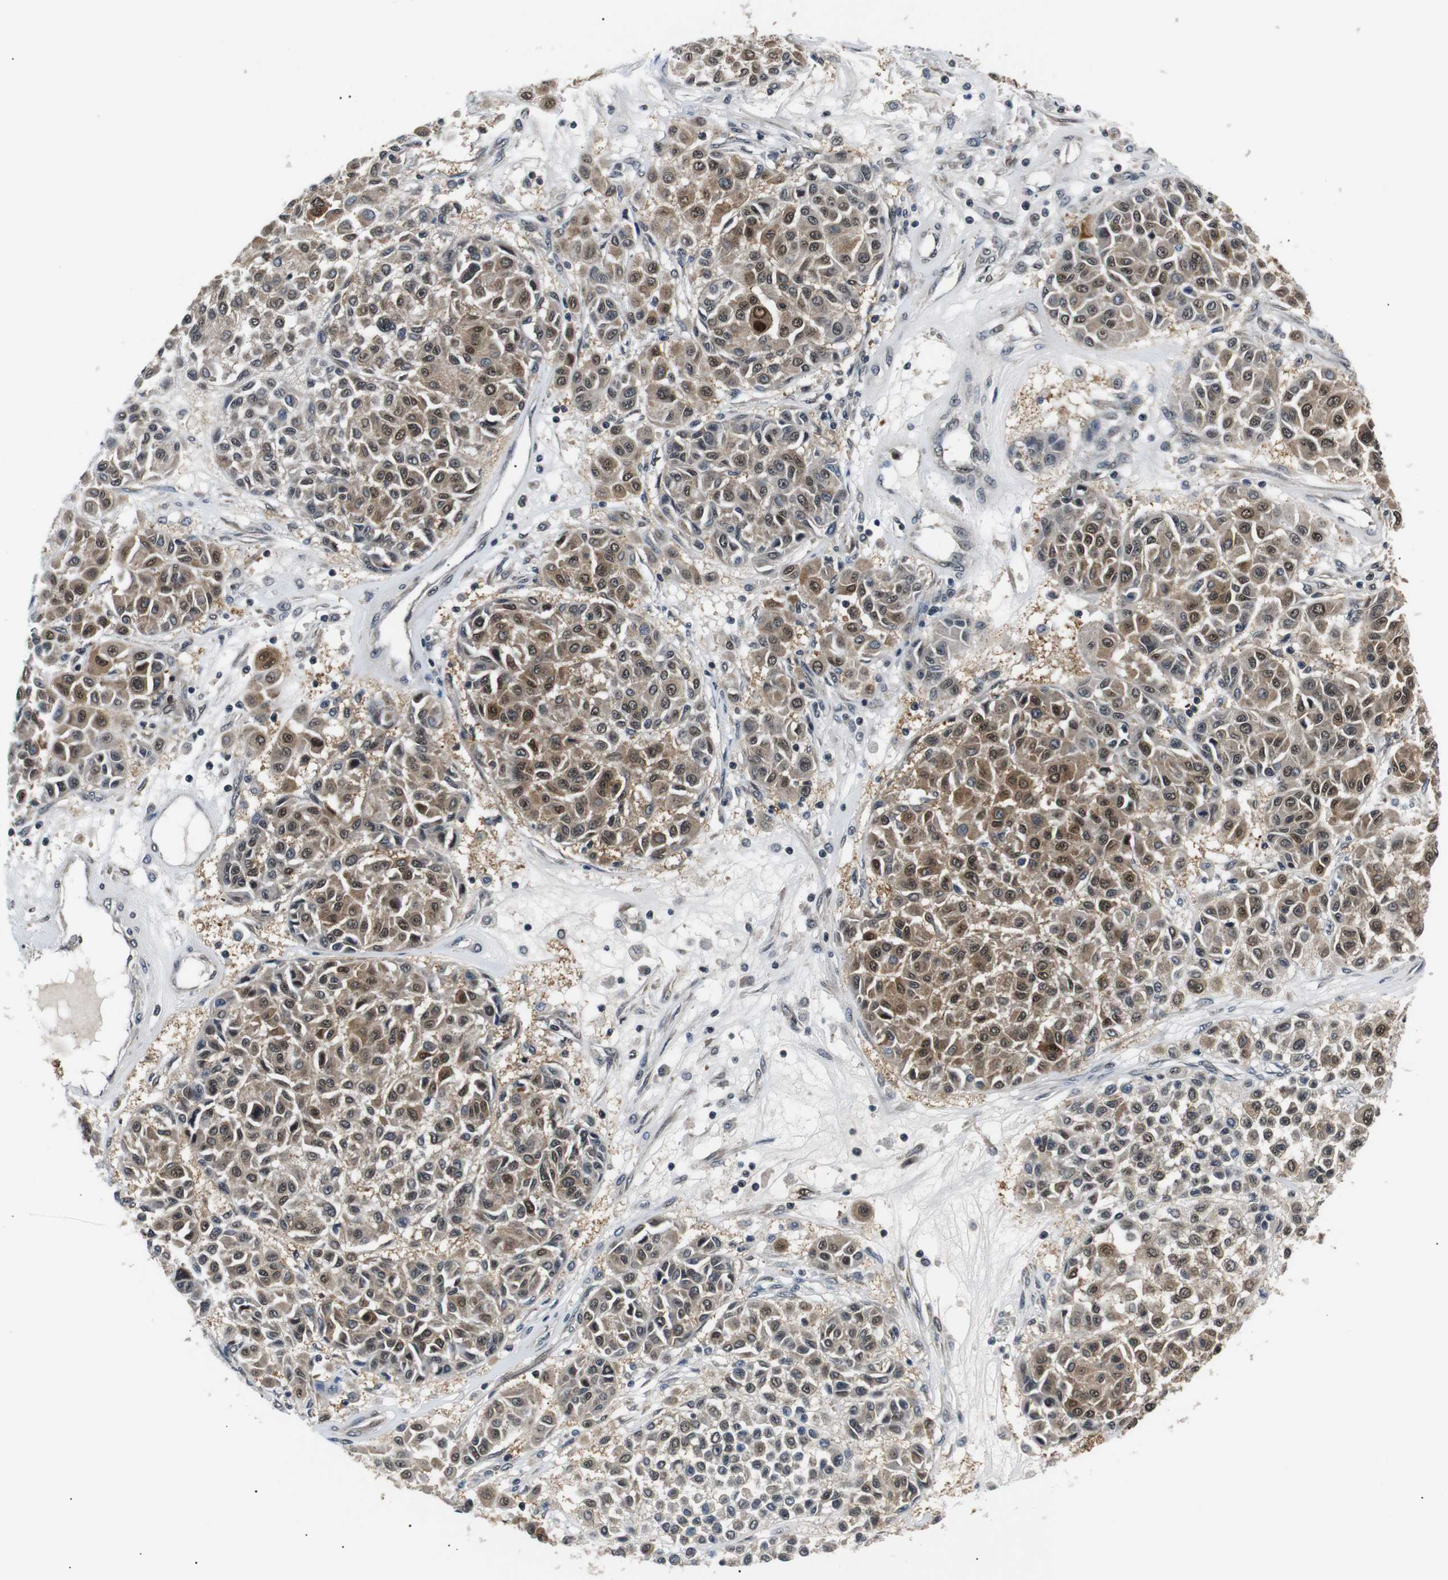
{"staining": {"intensity": "moderate", "quantity": ">75%", "location": "cytoplasmic/membranous,nuclear"}, "tissue": "melanoma", "cell_type": "Tumor cells", "image_type": "cancer", "snomed": [{"axis": "morphology", "description": "Malignant melanoma, Metastatic site"}, {"axis": "topography", "description": "Soft tissue"}], "caption": "An IHC histopathology image of tumor tissue is shown. Protein staining in brown highlights moderate cytoplasmic/membranous and nuclear positivity in malignant melanoma (metastatic site) within tumor cells. The protein is shown in brown color, while the nuclei are stained blue.", "gene": "SKP1", "patient": {"sex": "male", "age": 41}}